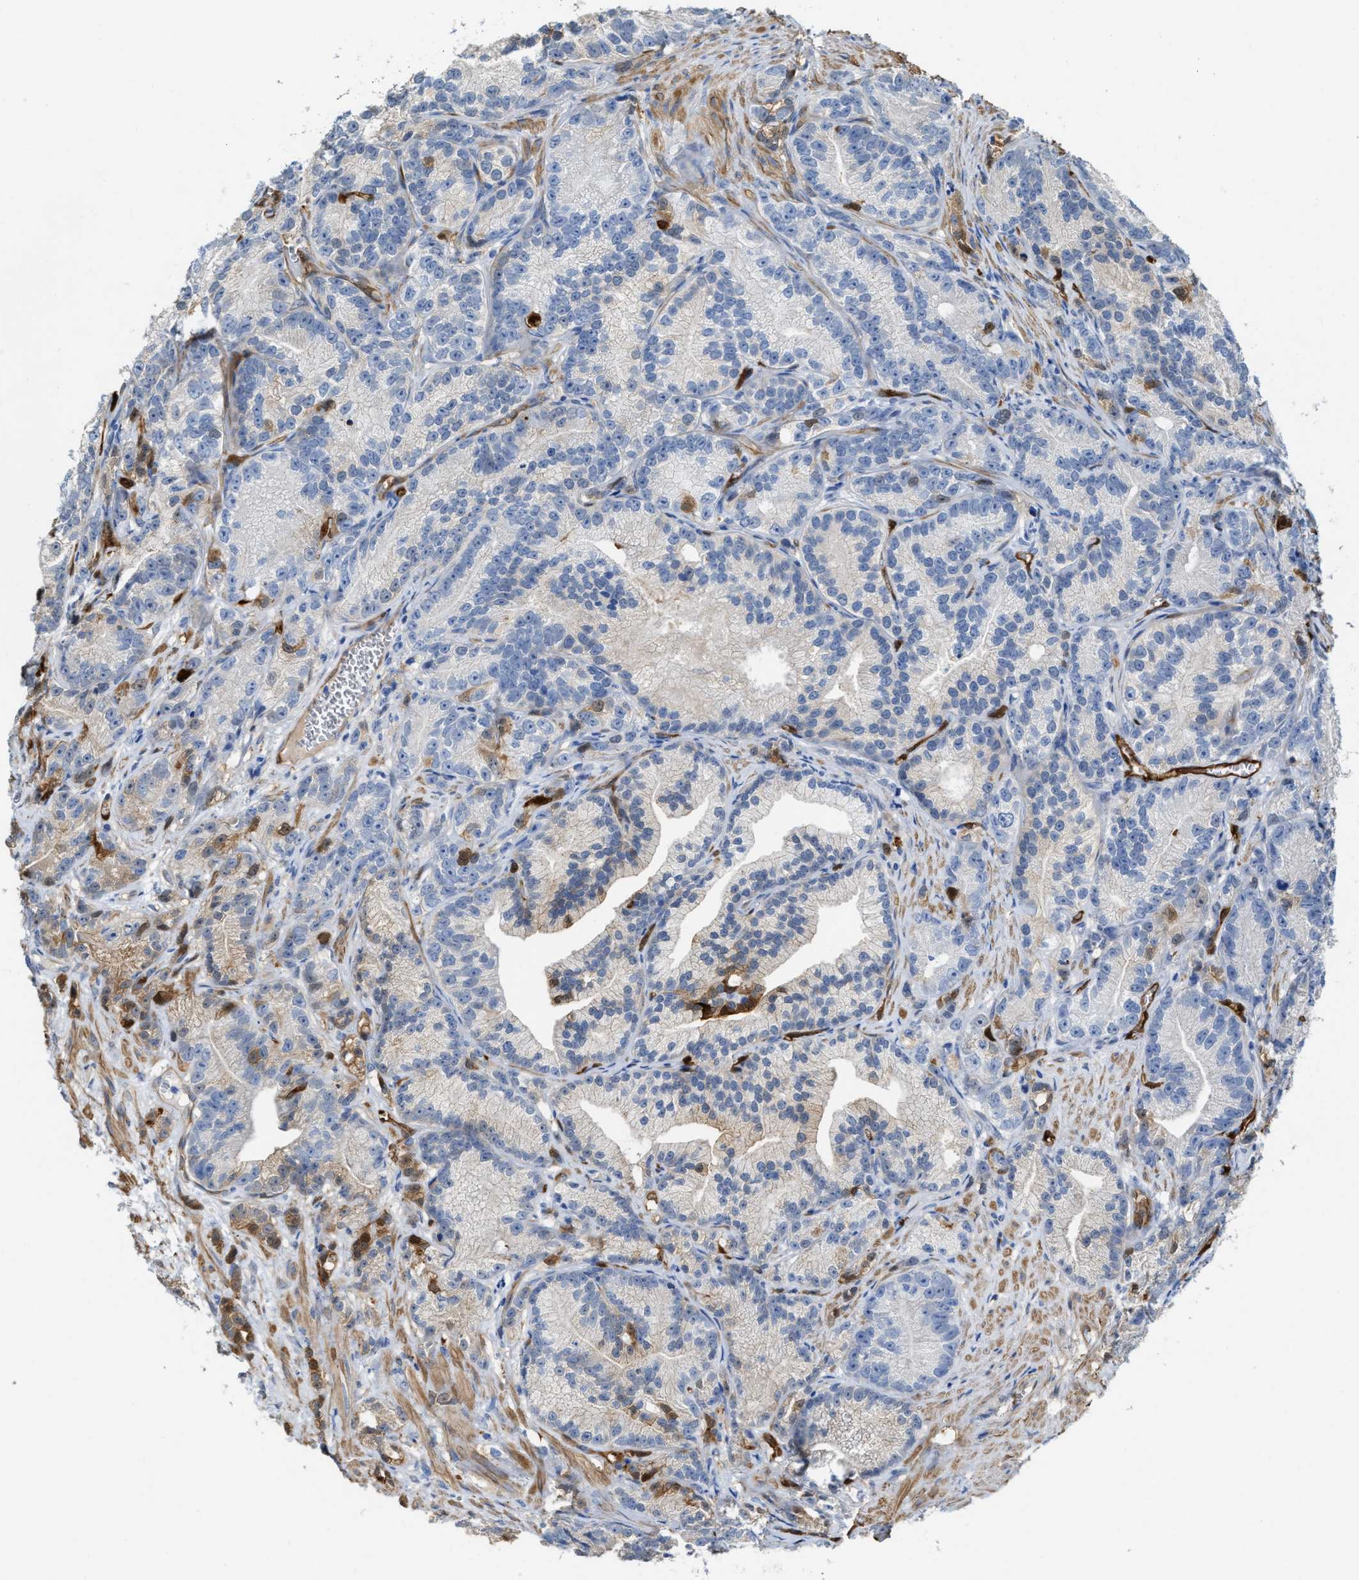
{"staining": {"intensity": "negative", "quantity": "none", "location": "none"}, "tissue": "prostate cancer", "cell_type": "Tumor cells", "image_type": "cancer", "snomed": [{"axis": "morphology", "description": "Adenocarcinoma, Low grade"}, {"axis": "topography", "description": "Prostate"}], "caption": "Micrograph shows no protein staining in tumor cells of low-grade adenocarcinoma (prostate) tissue.", "gene": "ASS1", "patient": {"sex": "male", "age": 89}}